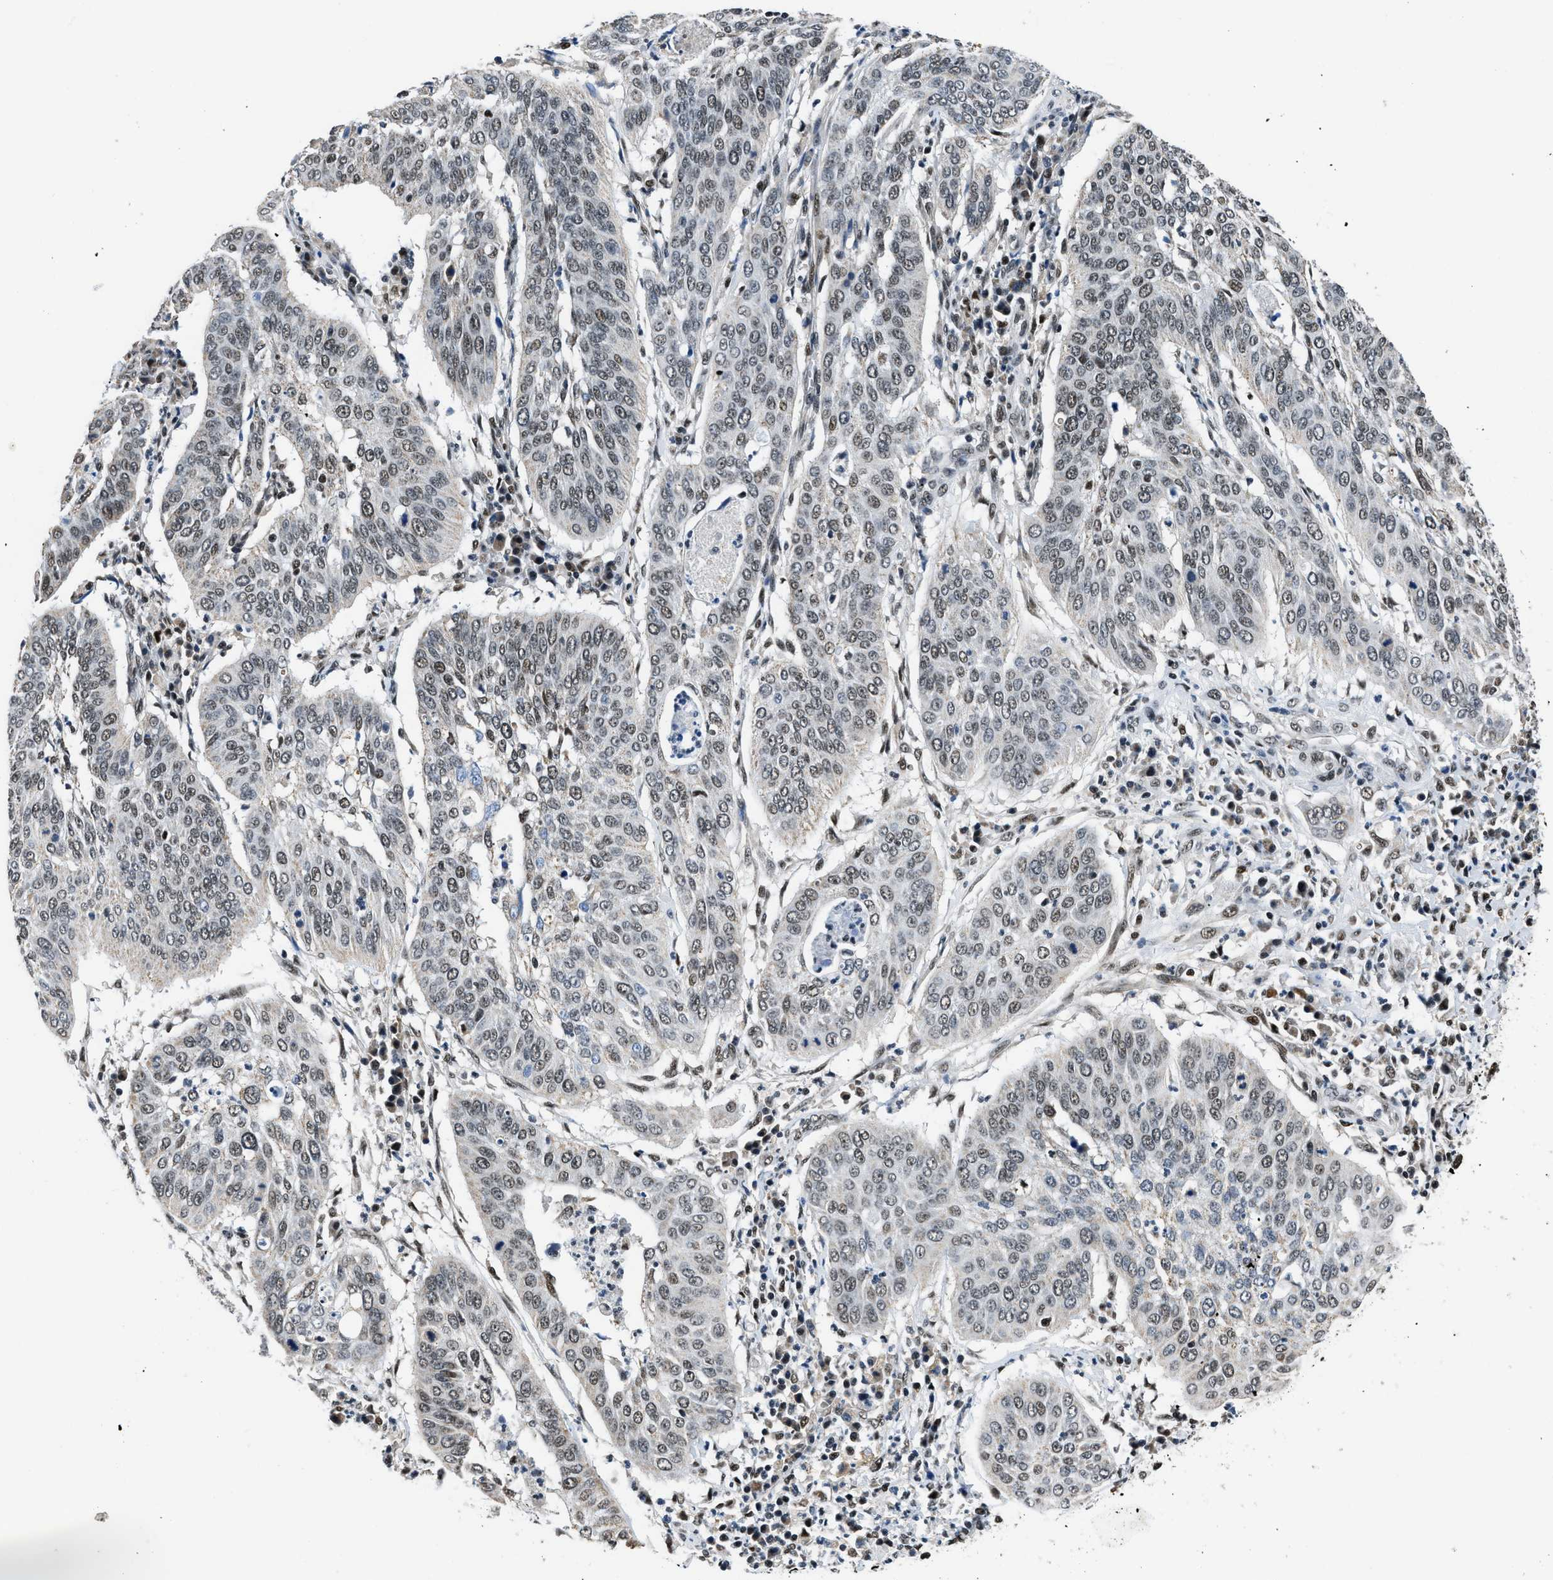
{"staining": {"intensity": "moderate", "quantity": ">75%", "location": "nuclear"}, "tissue": "cervical cancer", "cell_type": "Tumor cells", "image_type": "cancer", "snomed": [{"axis": "morphology", "description": "Normal tissue, NOS"}, {"axis": "morphology", "description": "Squamous cell carcinoma, NOS"}, {"axis": "topography", "description": "Cervix"}], "caption": "A photomicrograph showing moderate nuclear positivity in approximately >75% of tumor cells in cervical cancer (squamous cell carcinoma), as visualized by brown immunohistochemical staining.", "gene": "KDM3B", "patient": {"sex": "female", "age": 39}}